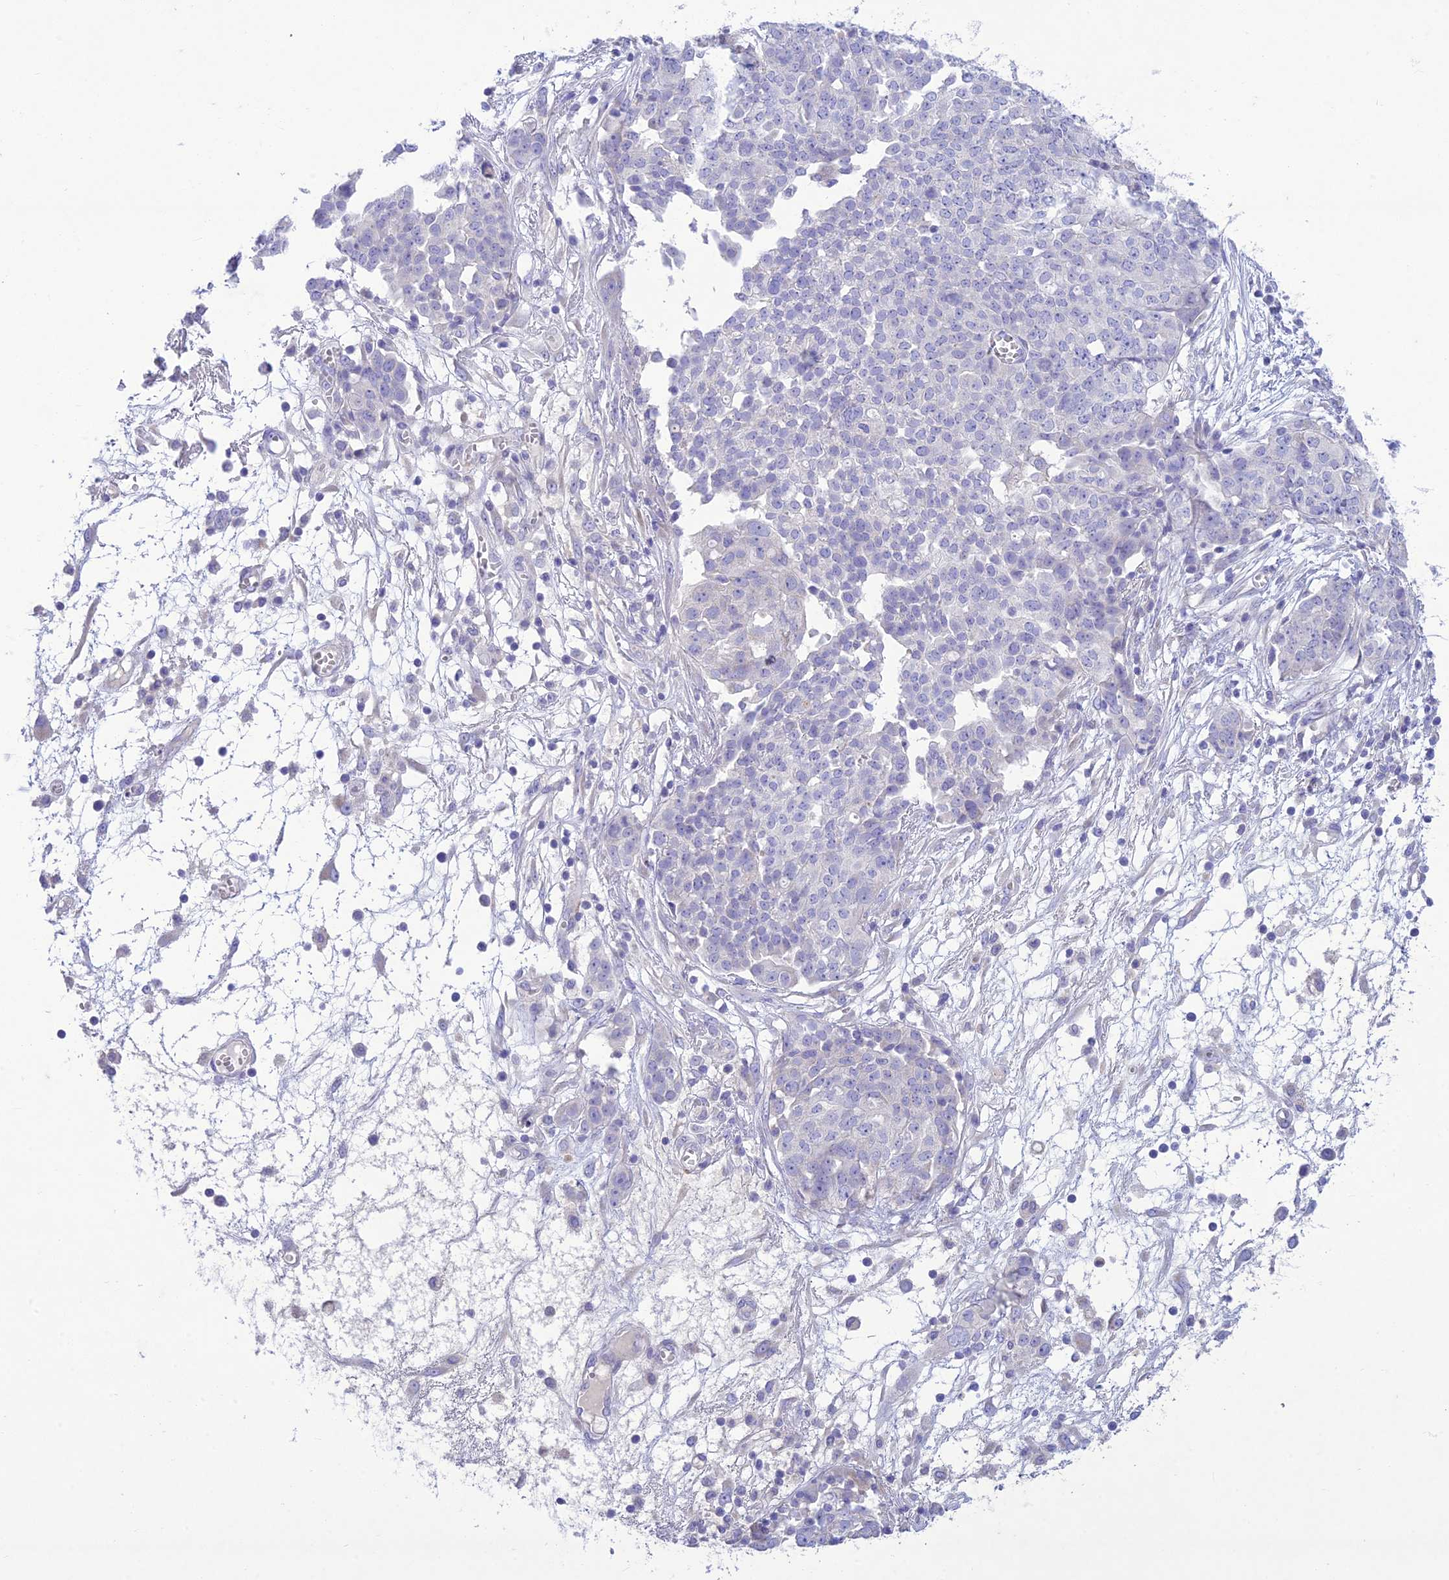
{"staining": {"intensity": "negative", "quantity": "none", "location": "none"}, "tissue": "ovarian cancer", "cell_type": "Tumor cells", "image_type": "cancer", "snomed": [{"axis": "morphology", "description": "Cystadenocarcinoma, serous, NOS"}, {"axis": "topography", "description": "Soft tissue"}, {"axis": "topography", "description": "Ovary"}], "caption": "The micrograph demonstrates no significant staining in tumor cells of serous cystadenocarcinoma (ovarian).", "gene": "SLC13A5", "patient": {"sex": "female", "age": 57}}